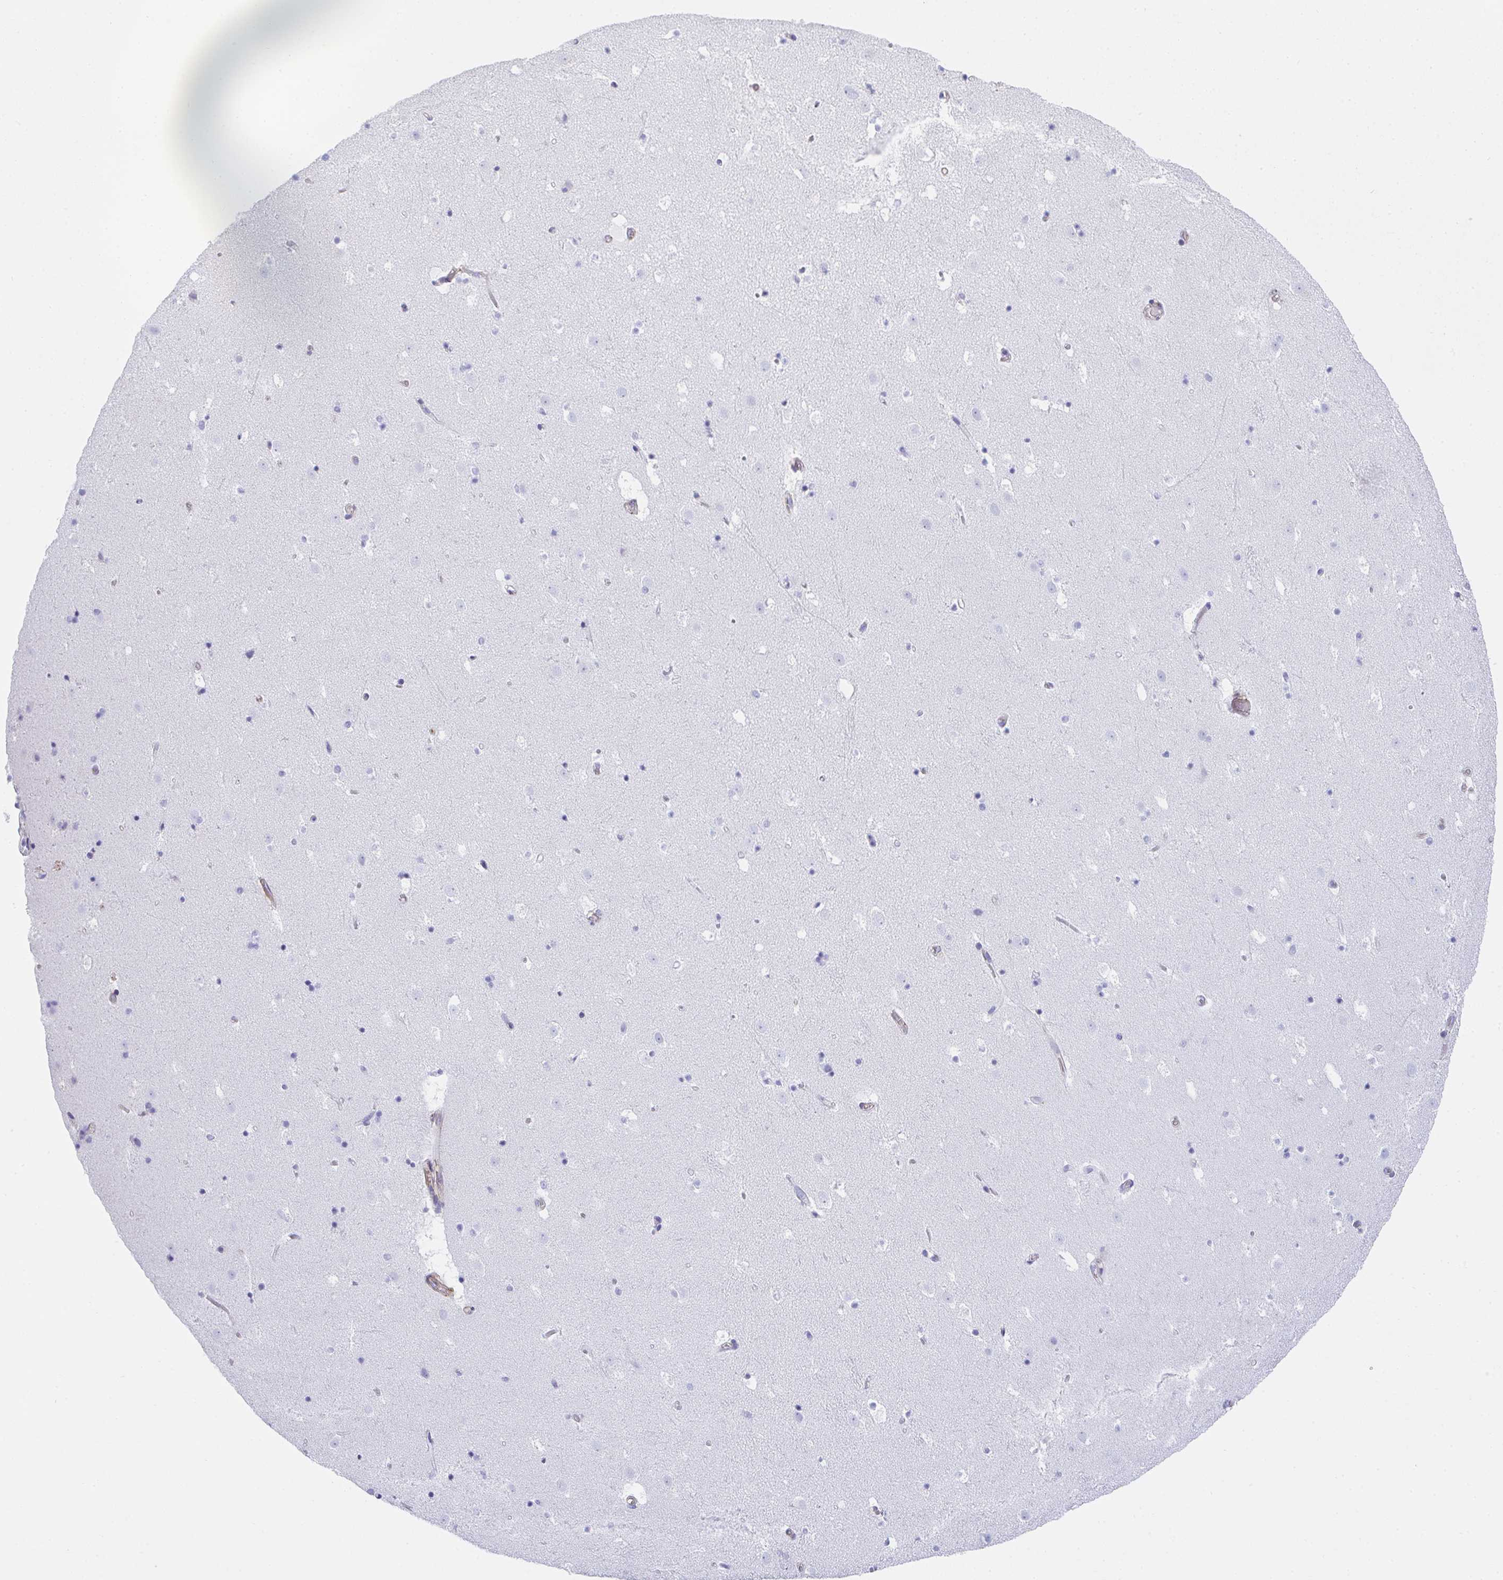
{"staining": {"intensity": "negative", "quantity": "none", "location": "none"}, "tissue": "caudate", "cell_type": "Glial cells", "image_type": "normal", "snomed": [{"axis": "morphology", "description": "Normal tissue, NOS"}, {"axis": "topography", "description": "Lateral ventricle wall"}], "caption": "This photomicrograph is of benign caudate stained with IHC to label a protein in brown with the nuclei are counter-stained blue. There is no staining in glial cells. (Immunohistochemistry (ihc), brightfield microscopy, high magnification).", "gene": "TNFAIP8", "patient": {"sex": "male", "age": 37}}